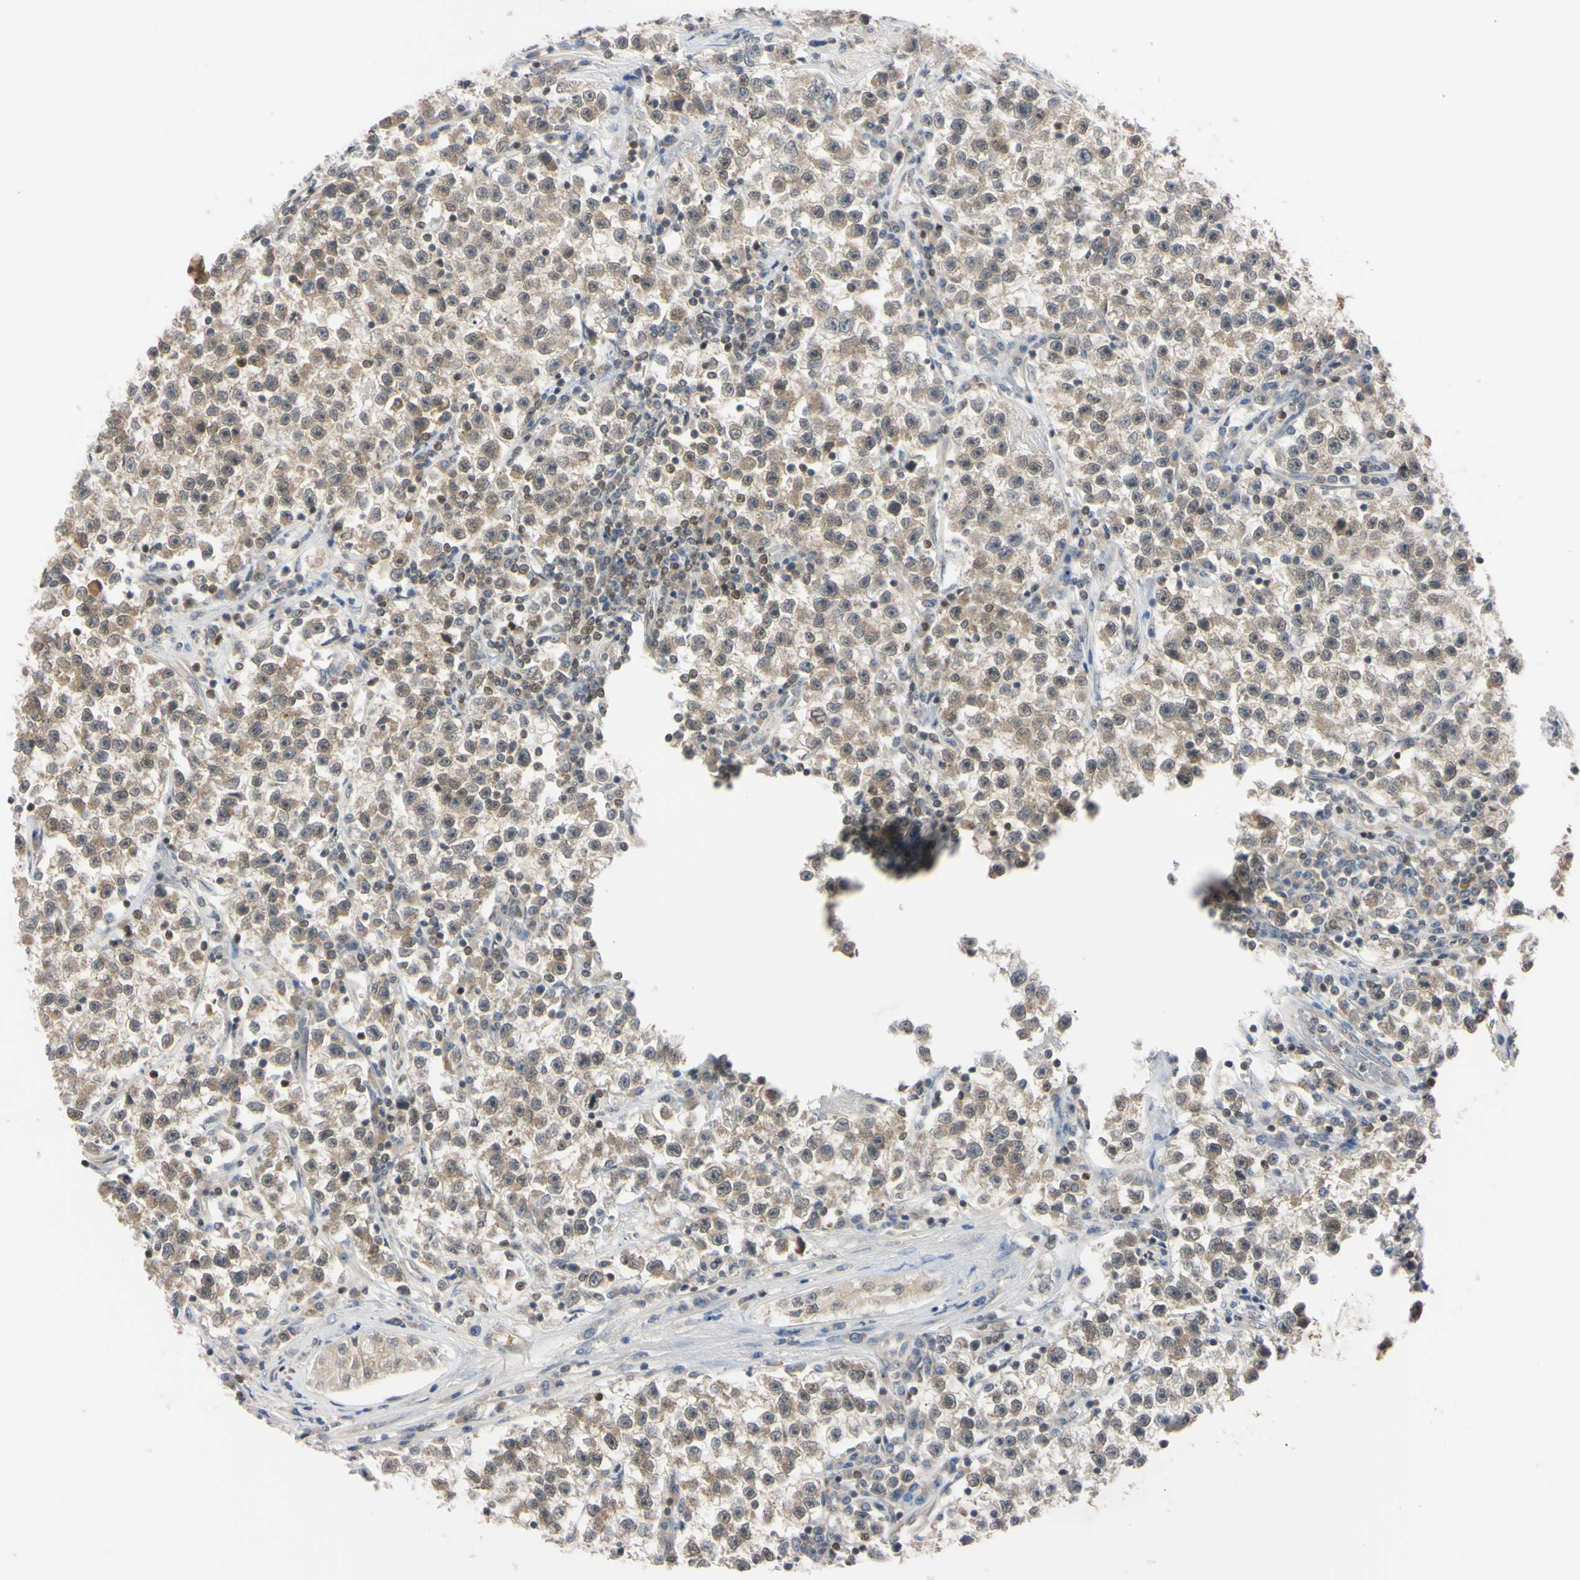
{"staining": {"intensity": "weak", "quantity": ">75%", "location": "cytoplasmic/membranous"}, "tissue": "testis cancer", "cell_type": "Tumor cells", "image_type": "cancer", "snomed": [{"axis": "morphology", "description": "Seminoma, NOS"}, {"axis": "topography", "description": "Testis"}], "caption": "This is a photomicrograph of immunohistochemistry (IHC) staining of testis cancer, which shows weak staining in the cytoplasmic/membranous of tumor cells.", "gene": "UBE2I", "patient": {"sex": "male", "age": 22}}